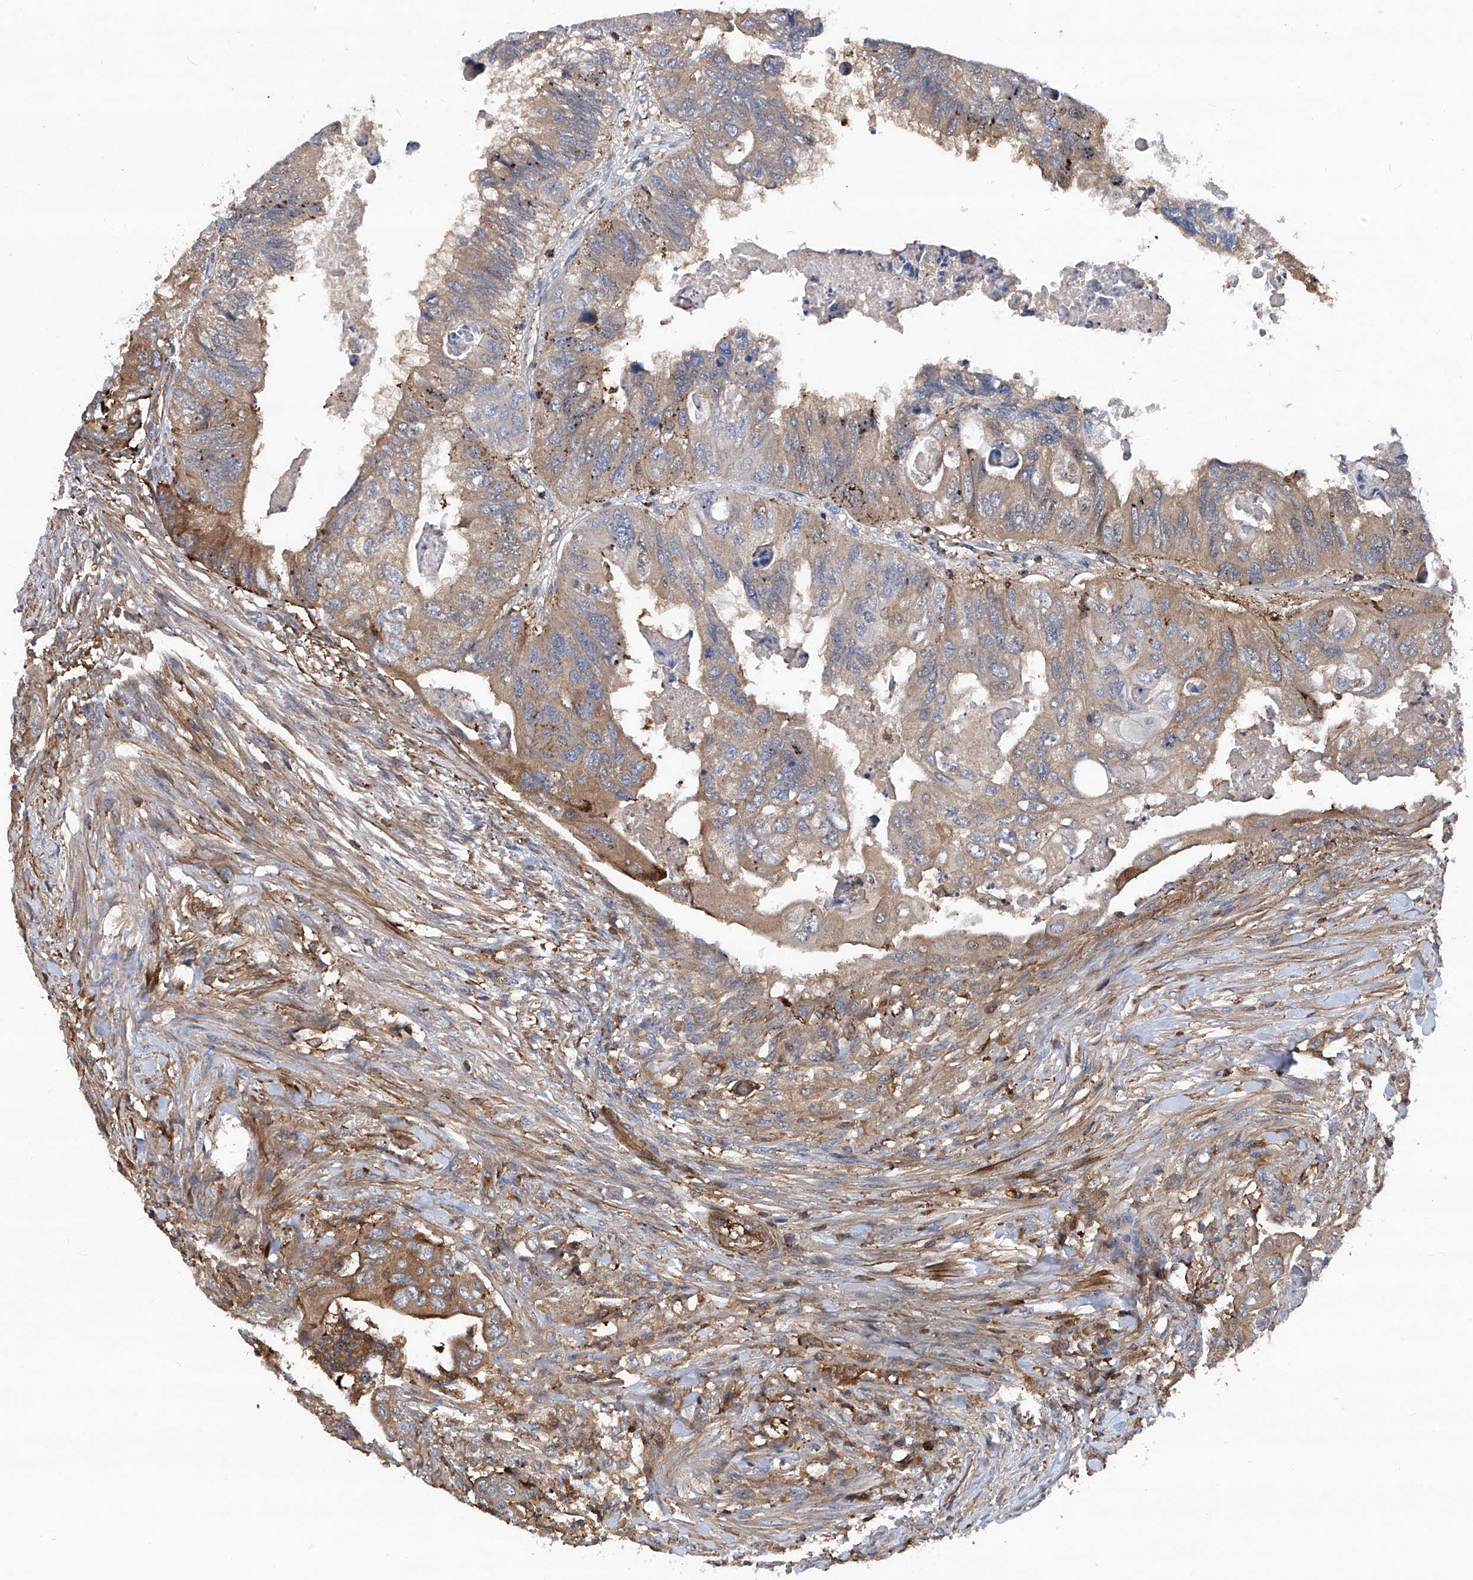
{"staining": {"intensity": "moderate", "quantity": ">75%", "location": "cytoplasmic/membranous"}, "tissue": "colorectal cancer", "cell_type": "Tumor cells", "image_type": "cancer", "snomed": [{"axis": "morphology", "description": "Adenocarcinoma, NOS"}, {"axis": "topography", "description": "Rectum"}], "caption": "High-magnification brightfield microscopy of colorectal adenocarcinoma stained with DAB (3,3'-diaminobenzidine) (brown) and counterstained with hematoxylin (blue). tumor cells exhibit moderate cytoplasmic/membranous staining is present in approximately>75% of cells. The staining was performed using DAB to visualize the protein expression in brown, while the nuclei were stained in blue with hematoxylin (Magnification: 20x).", "gene": "NT5C3A", "patient": {"sex": "male", "age": 63}}